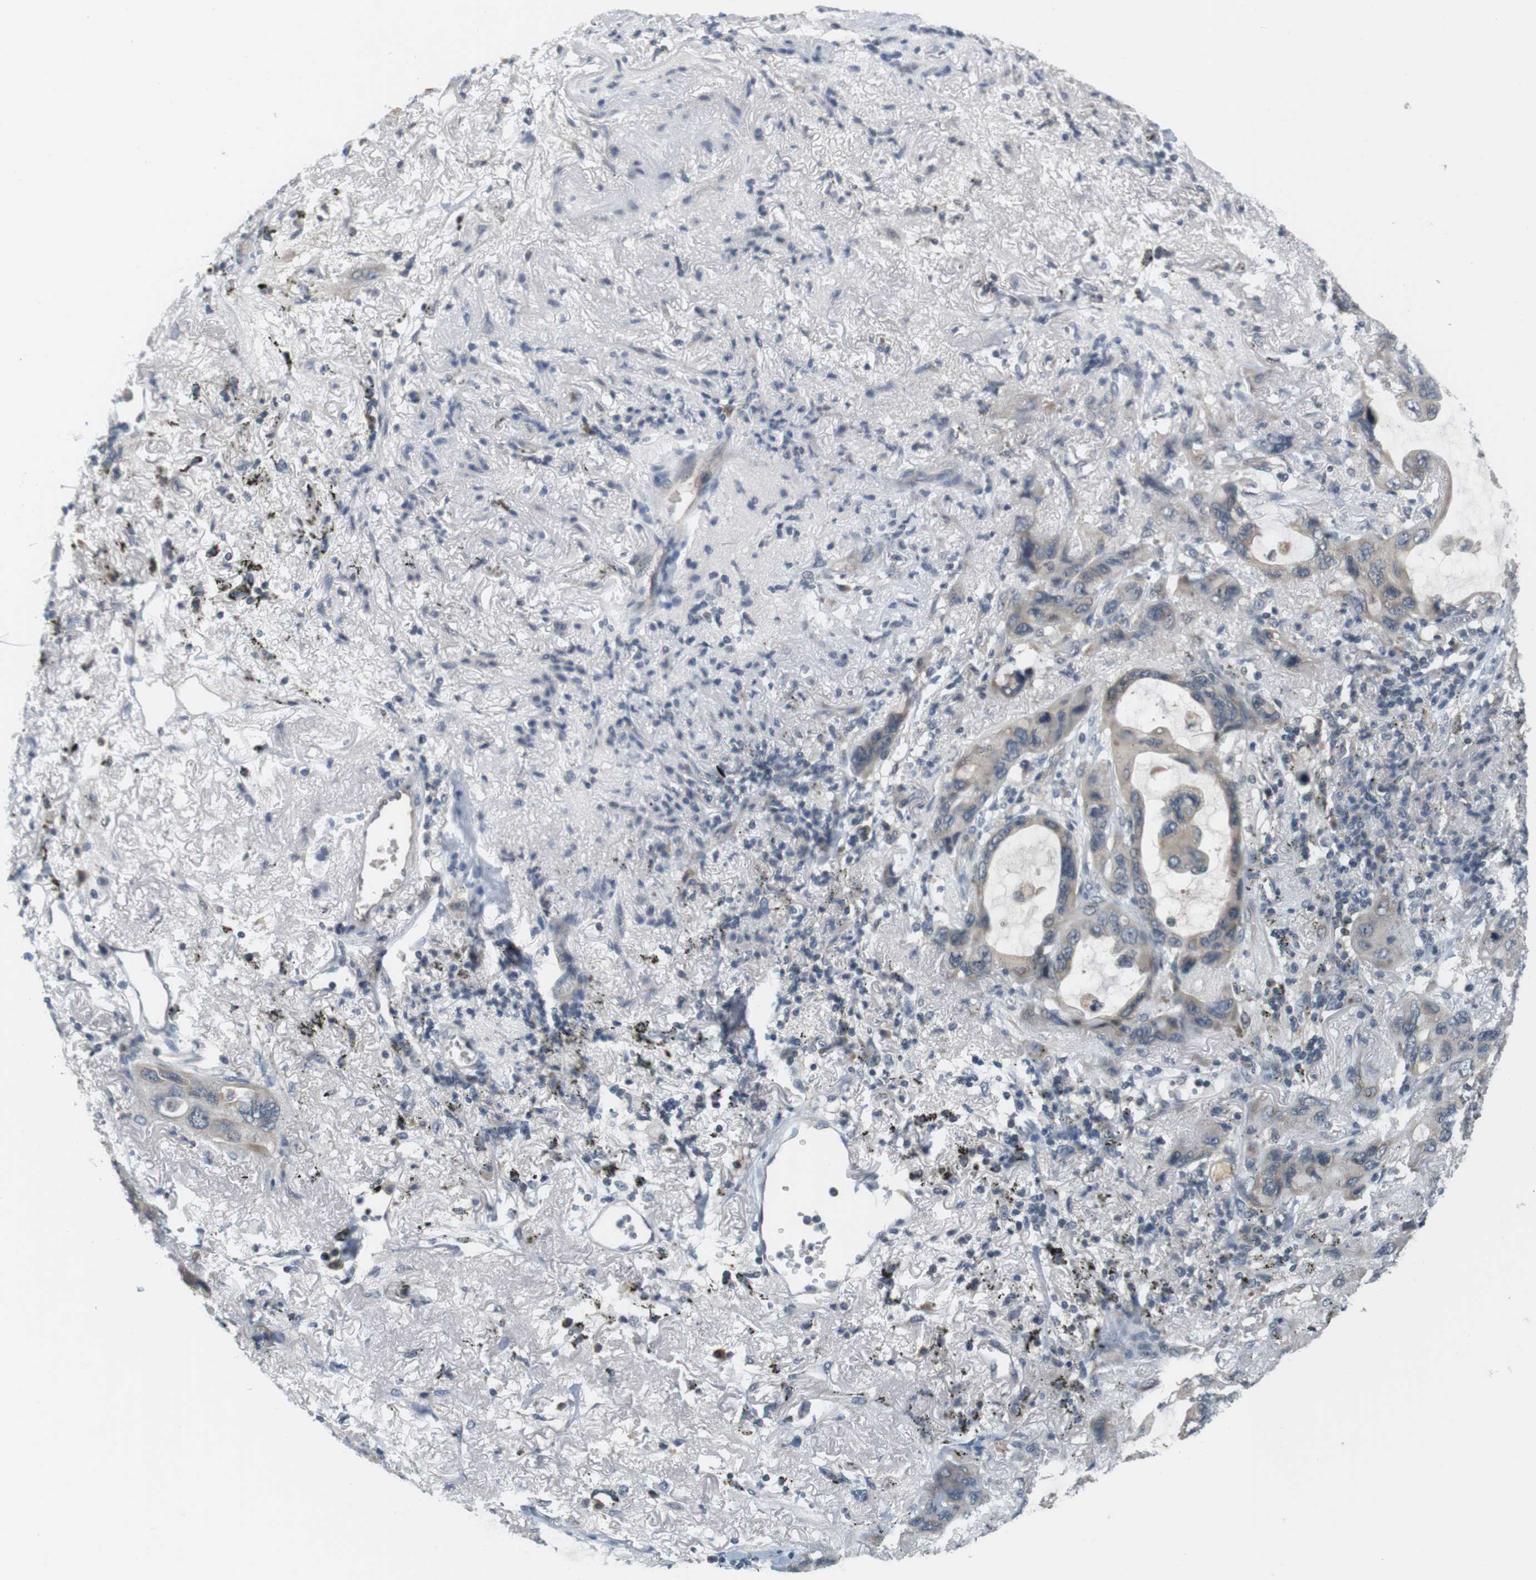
{"staining": {"intensity": "negative", "quantity": "none", "location": "none"}, "tissue": "lung cancer", "cell_type": "Tumor cells", "image_type": "cancer", "snomed": [{"axis": "morphology", "description": "Squamous cell carcinoma, NOS"}, {"axis": "topography", "description": "Lung"}], "caption": "Immunohistochemistry (IHC) histopathology image of human lung cancer stained for a protein (brown), which shows no expression in tumor cells. The staining is performed using DAB brown chromogen with nuclei counter-stained in using hematoxylin.", "gene": "WNT7A", "patient": {"sex": "female", "age": 73}}